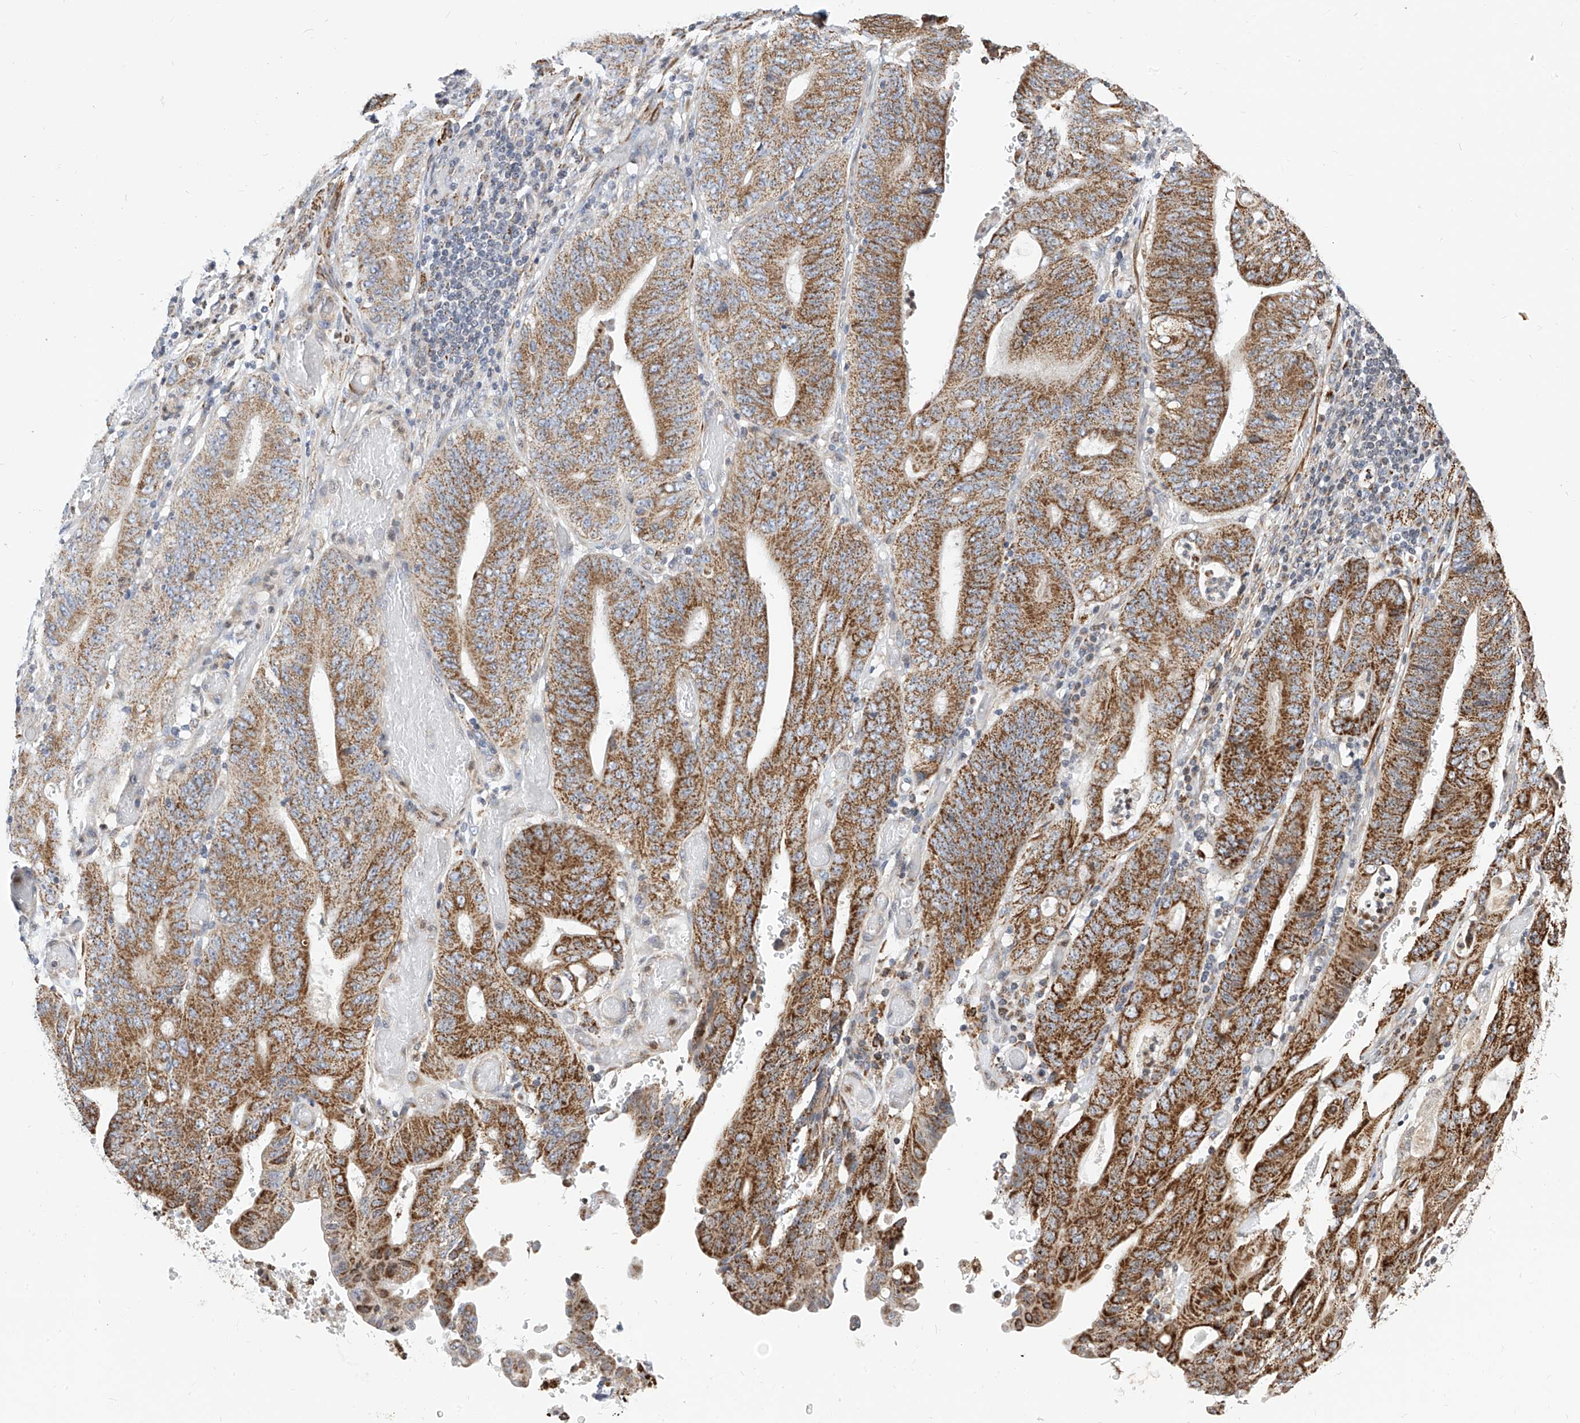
{"staining": {"intensity": "moderate", "quantity": ">75%", "location": "cytoplasmic/membranous"}, "tissue": "stomach cancer", "cell_type": "Tumor cells", "image_type": "cancer", "snomed": [{"axis": "morphology", "description": "Adenocarcinoma, NOS"}, {"axis": "topography", "description": "Stomach"}], "caption": "Immunohistochemistry (IHC) histopathology image of human stomach cancer stained for a protein (brown), which reveals medium levels of moderate cytoplasmic/membranous expression in about >75% of tumor cells.", "gene": "TTLL8", "patient": {"sex": "female", "age": 73}}